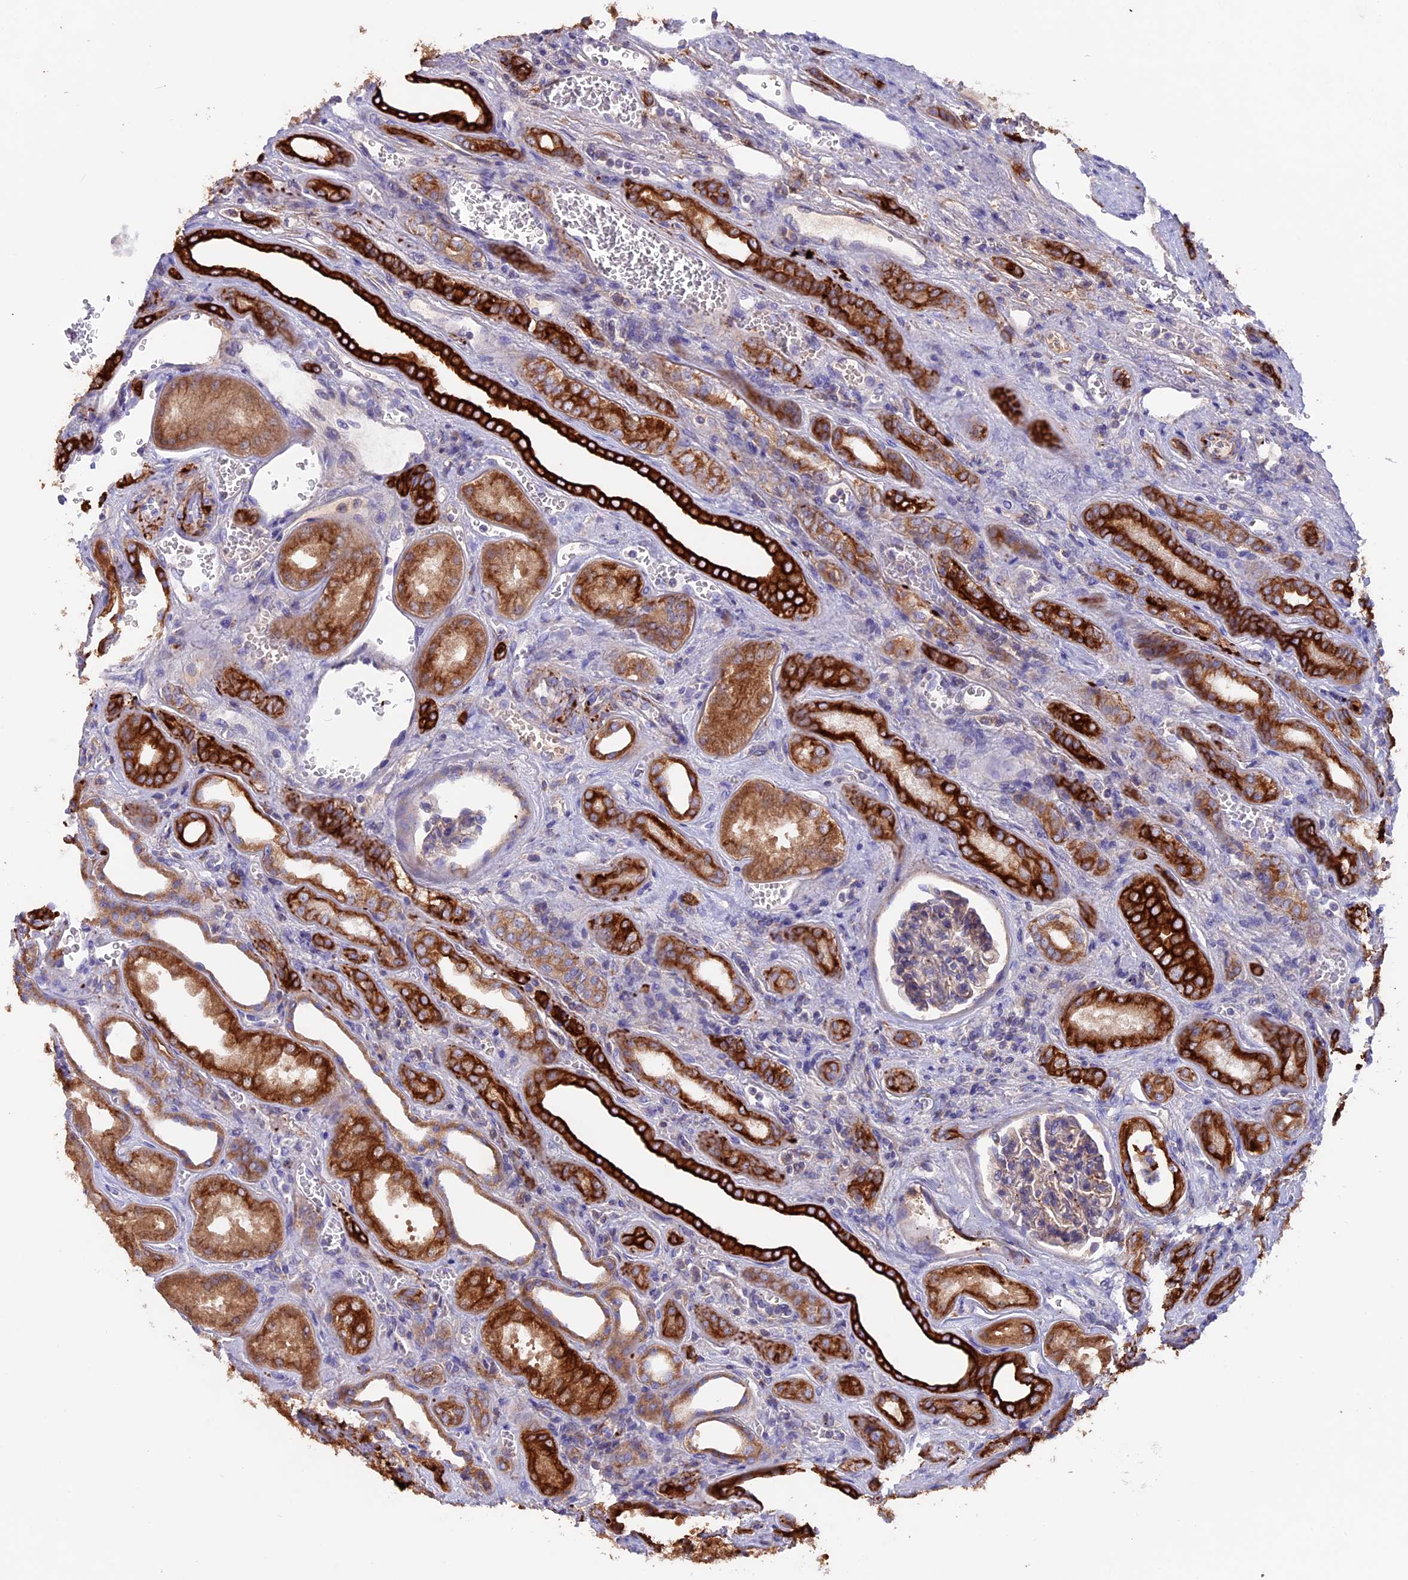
{"staining": {"intensity": "weak", "quantity": "25%-75%", "location": "cytoplasmic/membranous"}, "tissue": "kidney", "cell_type": "Cells in glomeruli", "image_type": "normal", "snomed": [{"axis": "morphology", "description": "Normal tissue, NOS"}, {"axis": "morphology", "description": "Adenocarcinoma, NOS"}, {"axis": "topography", "description": "Kidney"}], "caption": "Immunohistochemistry (IHC) photomicrograph of benign kidney: kidney stained using immunohistochemistry (IHC) reveals low levels of weak protein expression localized specifically in the cytoplasmic/membranous of cells in glomeruli, appearing as a cytoplasmic/membranous brown color.", "gene": "PTPN9", "patient": {"sex": "female", "age": 68}}